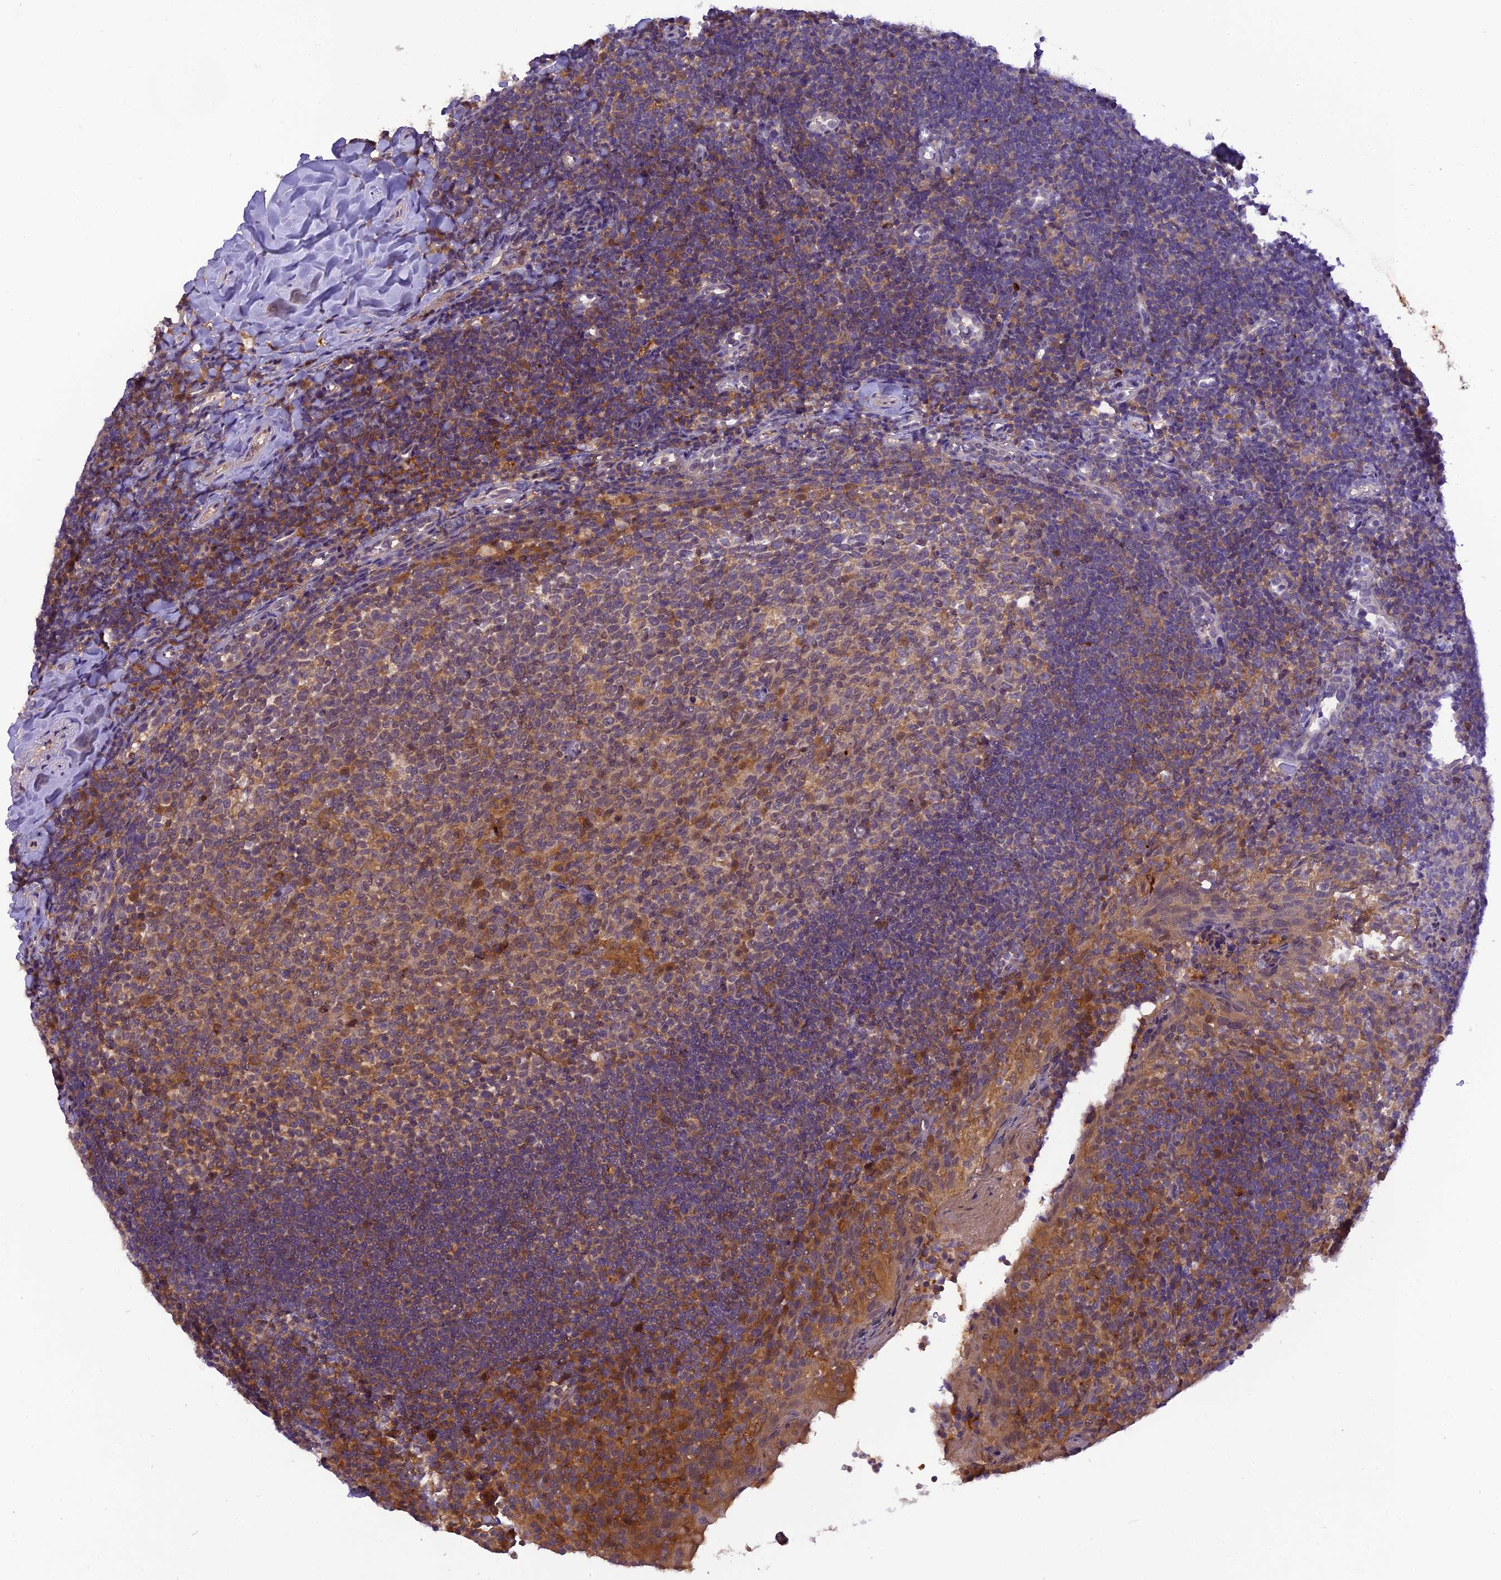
{"staining": {"intensity": "moderate", "quantity": "25%-75%", "location": "cytoplasmic/membranous,nuclear"}, "tissue": "tonsil", "cell_type": "Germinal center cells", "image_type": "normal", "snomed": [{"axis": "morphology", "description": "Normal tissue, NOS"}, {"axis": "topography", "description": "Tonsil"}], "caption": "Immunohistochemistry (DAB) staining of unremarkable tonsil displays moderate cytoplasmic/membranous,nuclear protein positivity in about 25%-75% of germinal center cells.", "gene": "RABGGTA", "patient": {"sex": "female", "age": 10}}